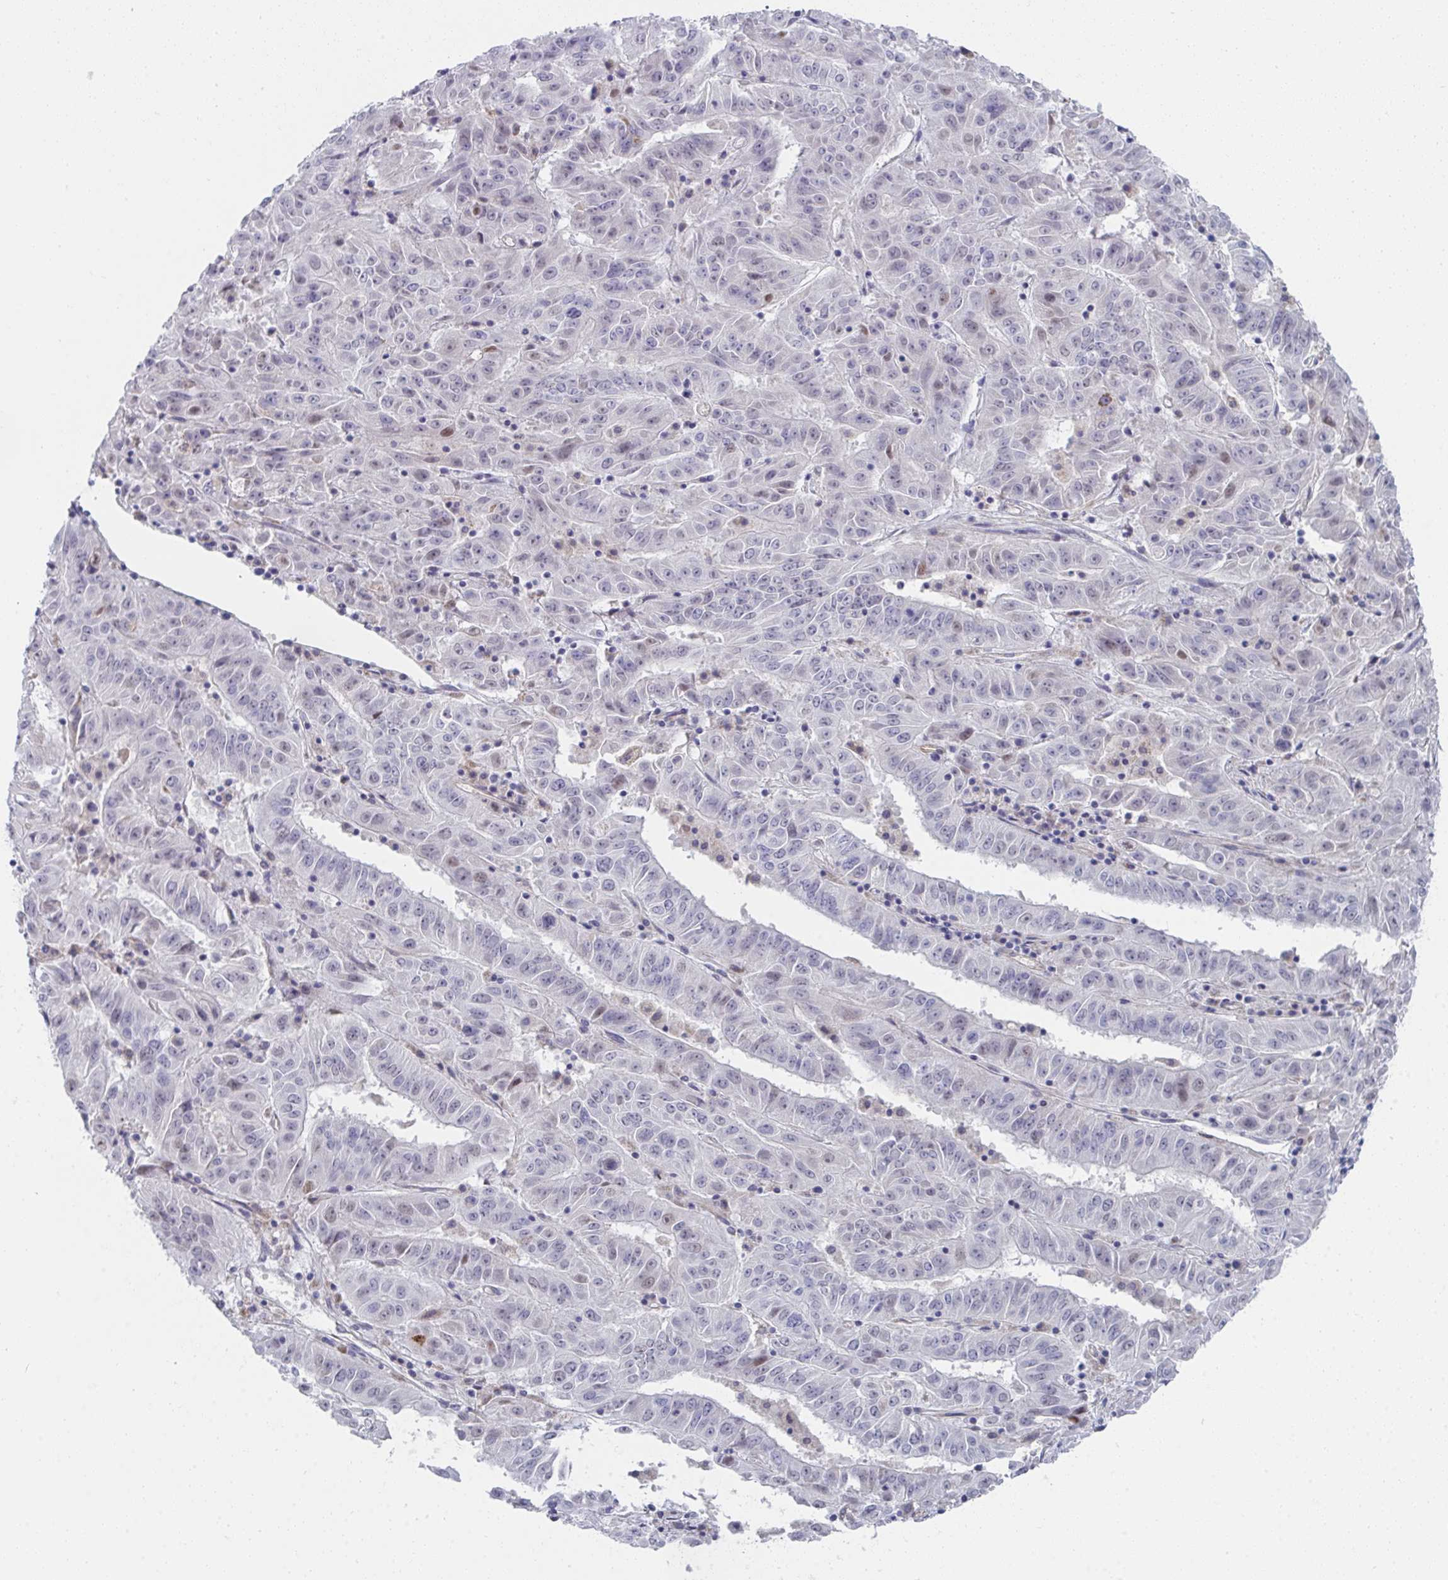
{"staining": {"intensity": "negative", "quantity": "none", "location": "none"}, "tissue": "pancreatic cancer", "cell_type": "Tumor cells", "image_type": "cancer", "snomed": [{"axis": "morphology", "description": "Adenocarcinoma, NOS"}, {"axis": "topography", "description": "Pancreas"}], "caption": "Human adenocarcinoma (pancreatic) stained for a protein using IHC exhibits no expression in tumor cells.", "gene": "VWDE", "patient": {"sex": "male", "age": 63}}